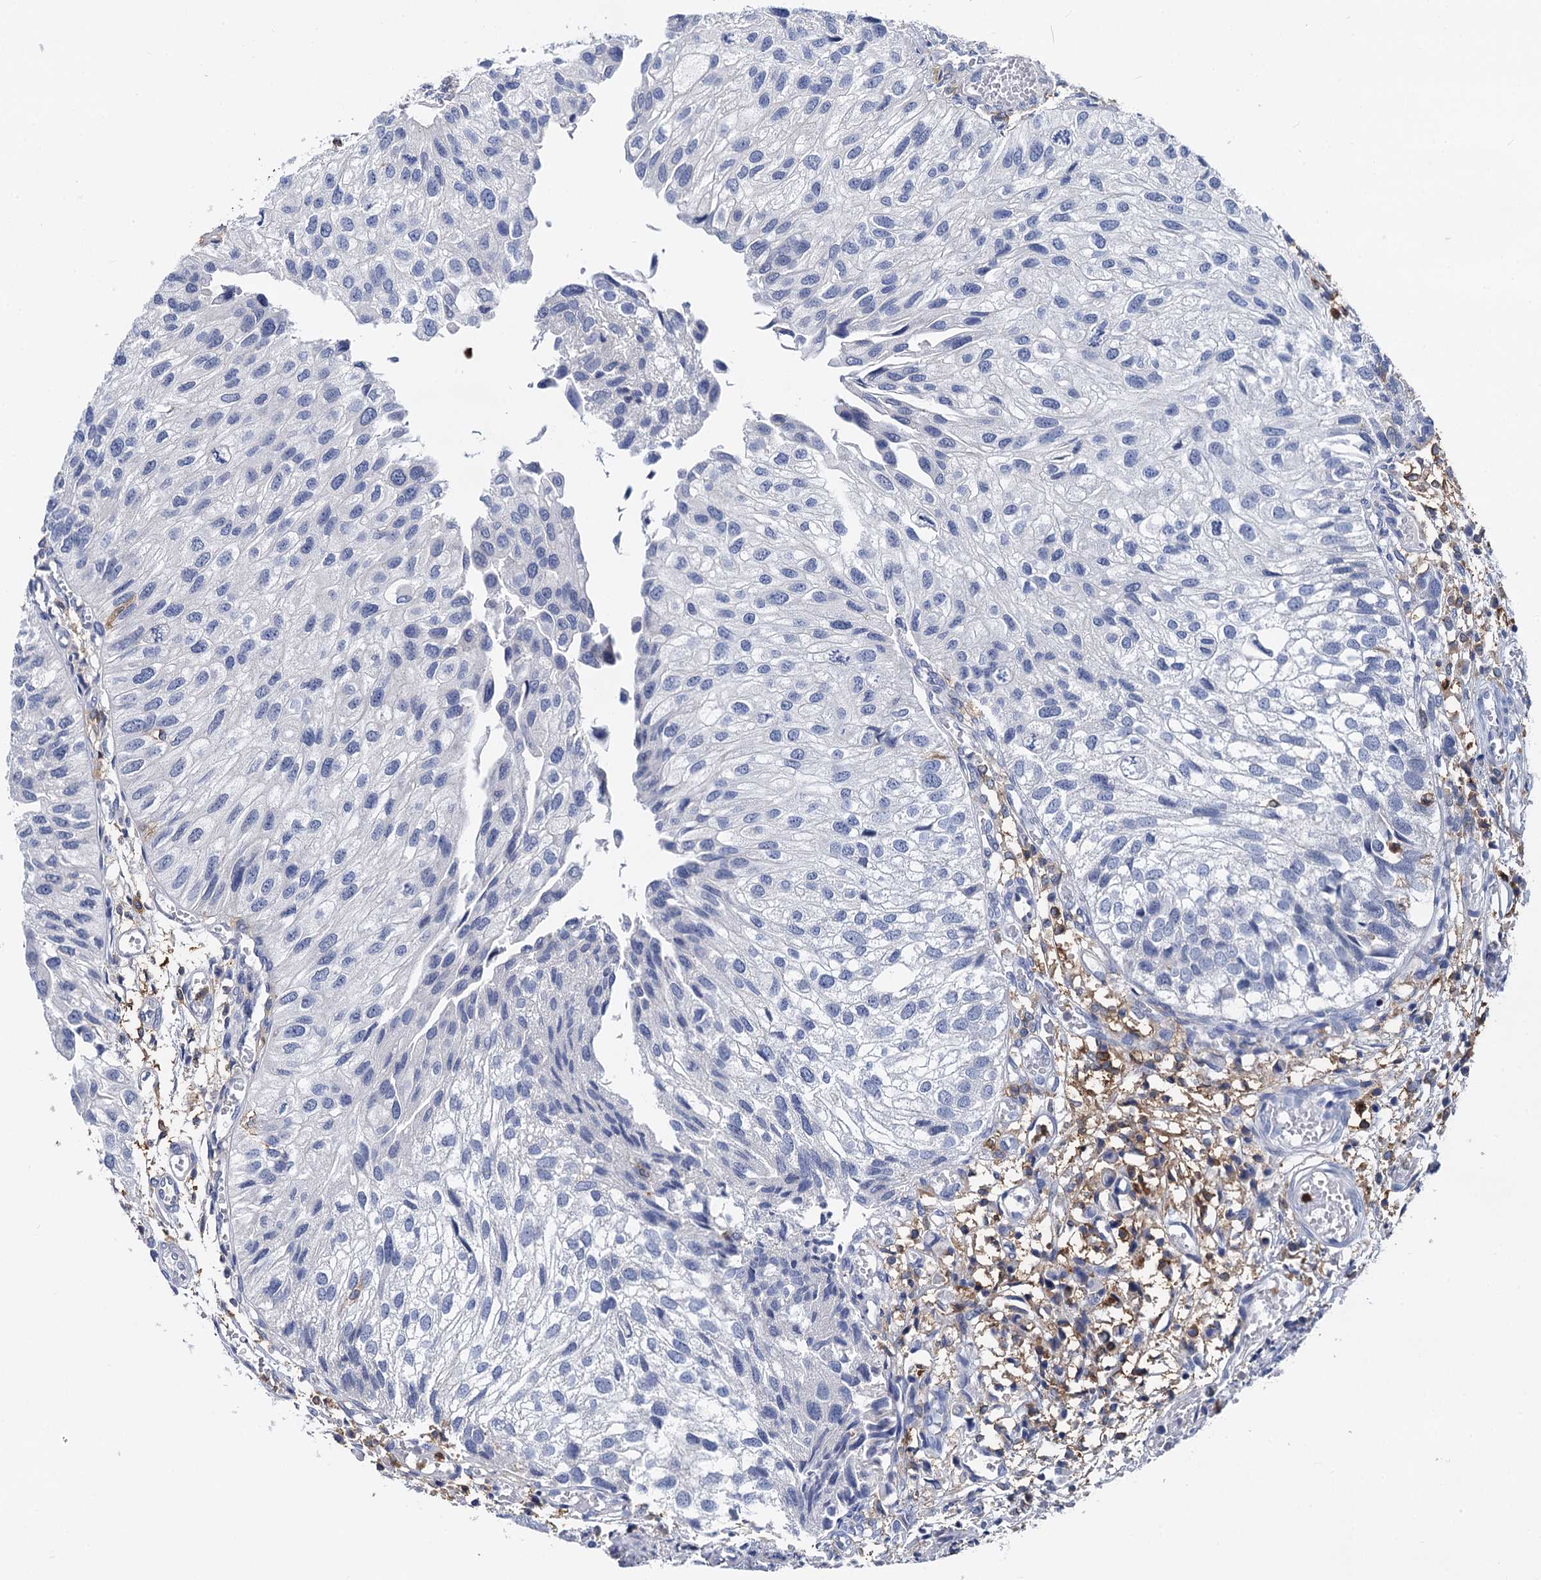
{"staining": {"intensity": "negative", "quantity": "none", "location": "none"}, "tissue": "urothelial cancer", "cell_type": "Tumor cells", "image_type": "cancer", "snomed": [{"axis": "morphology", "description": "Urothelial carcinoma, Low grade"}, {"axis": "topography", "description": "Urinary bladder"}], "caption": "High magnification brightfield microscopy of low-grade urothelial carcinoma stained with DAB (3,3'-diaminobenzidine) (brown) and counterstained with hematoxylin (blue): tumor cells show no significant positivity.", "gene": "RHOG", "patient": {"sex": "female", "age": 89}}